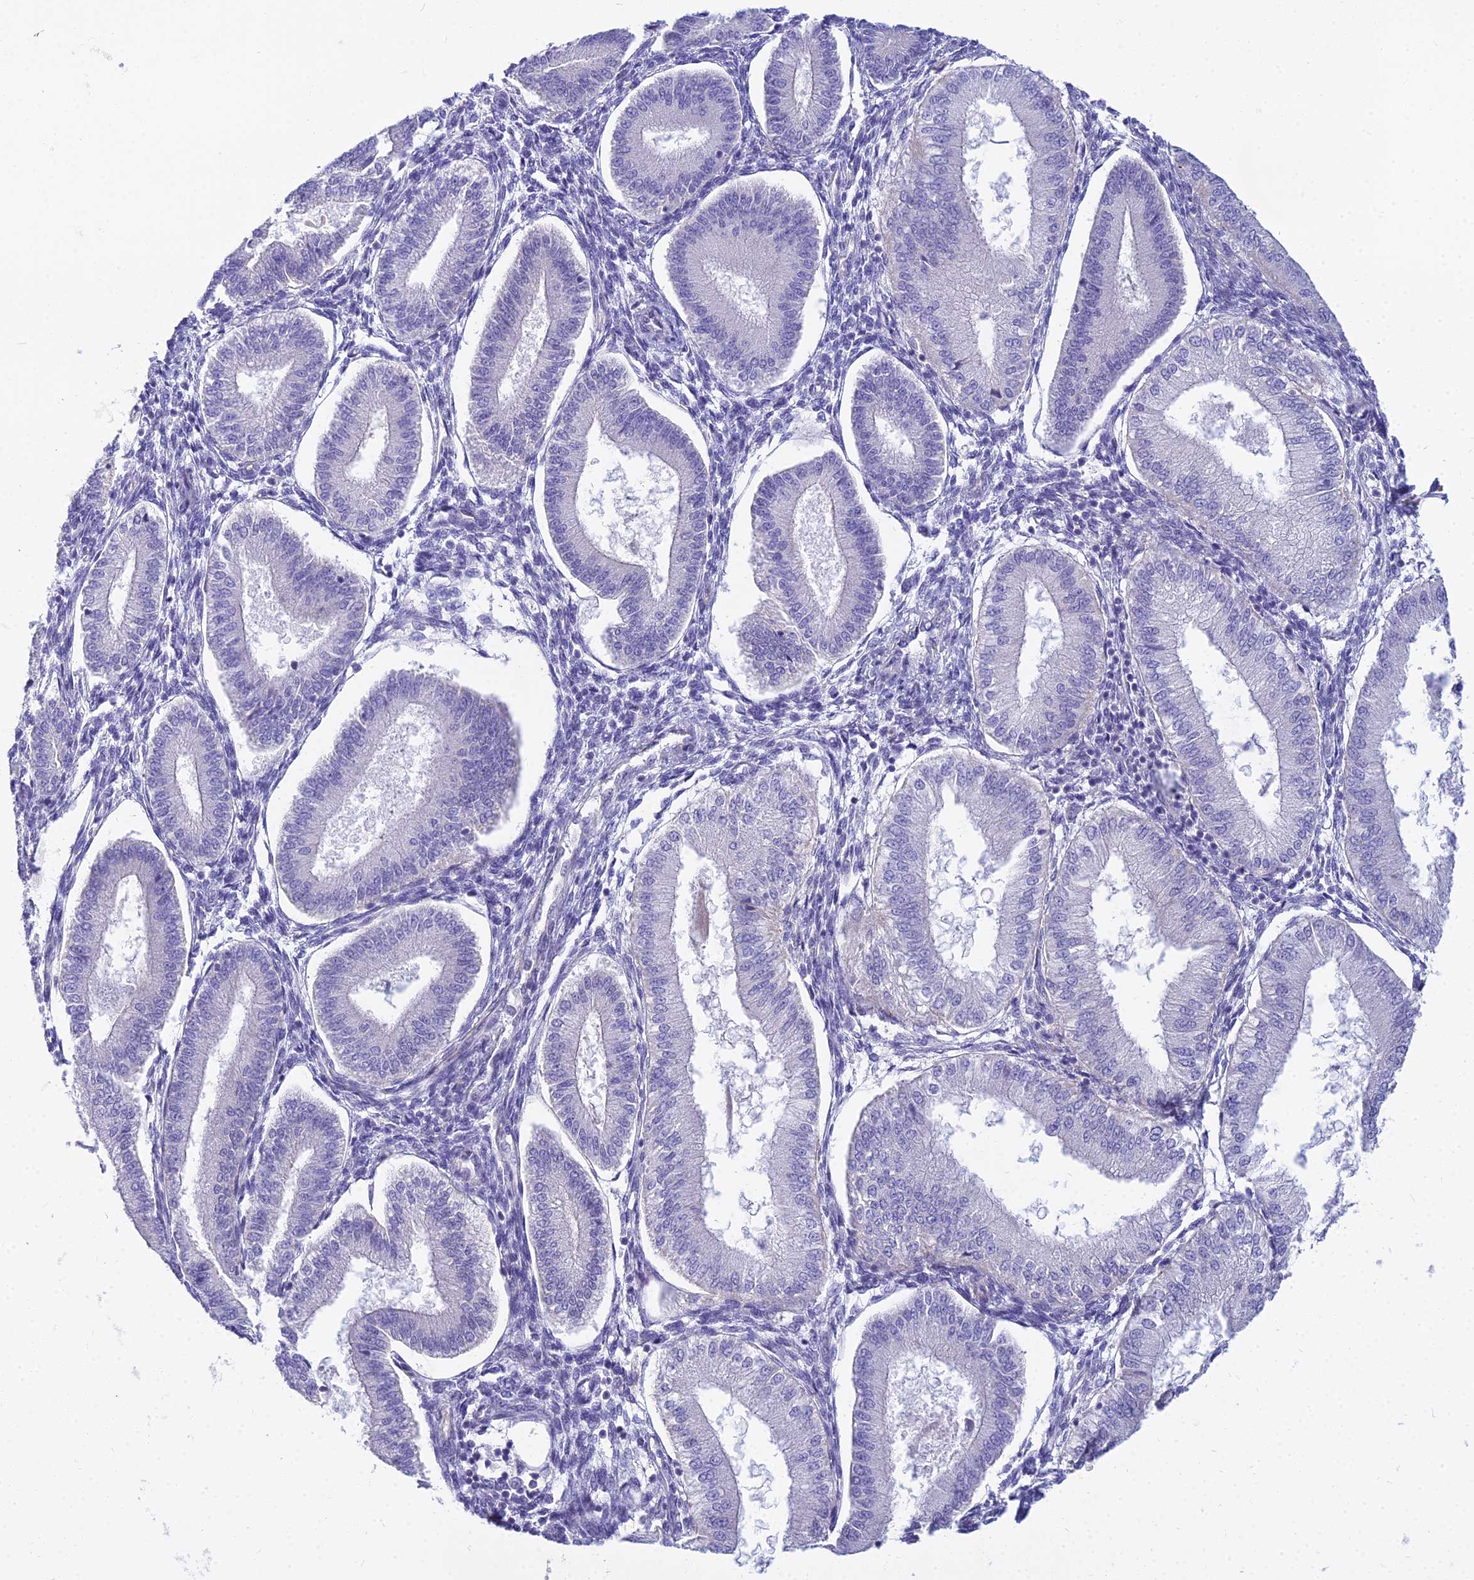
{"staining": {"intensity": "negative", "quantity": "none", "location": "none"}, "tissue": "endometrium", "cell_type": "Cells in endometrial stroma", "image_type": "normal", "snomed": [{"axis": "morphology", "description": "Normal tissue, NOS"}, {"axis": "topography", "description": "Endometrium"}], "caption": "Immunohistochemistry histopathology image of benign endometrium: endometrium stained with DAB shows no significant protein positivity in cells in endometrial stroma.", "gene": "SMIM24", "patient": {"sex": "female", "age": 39}}